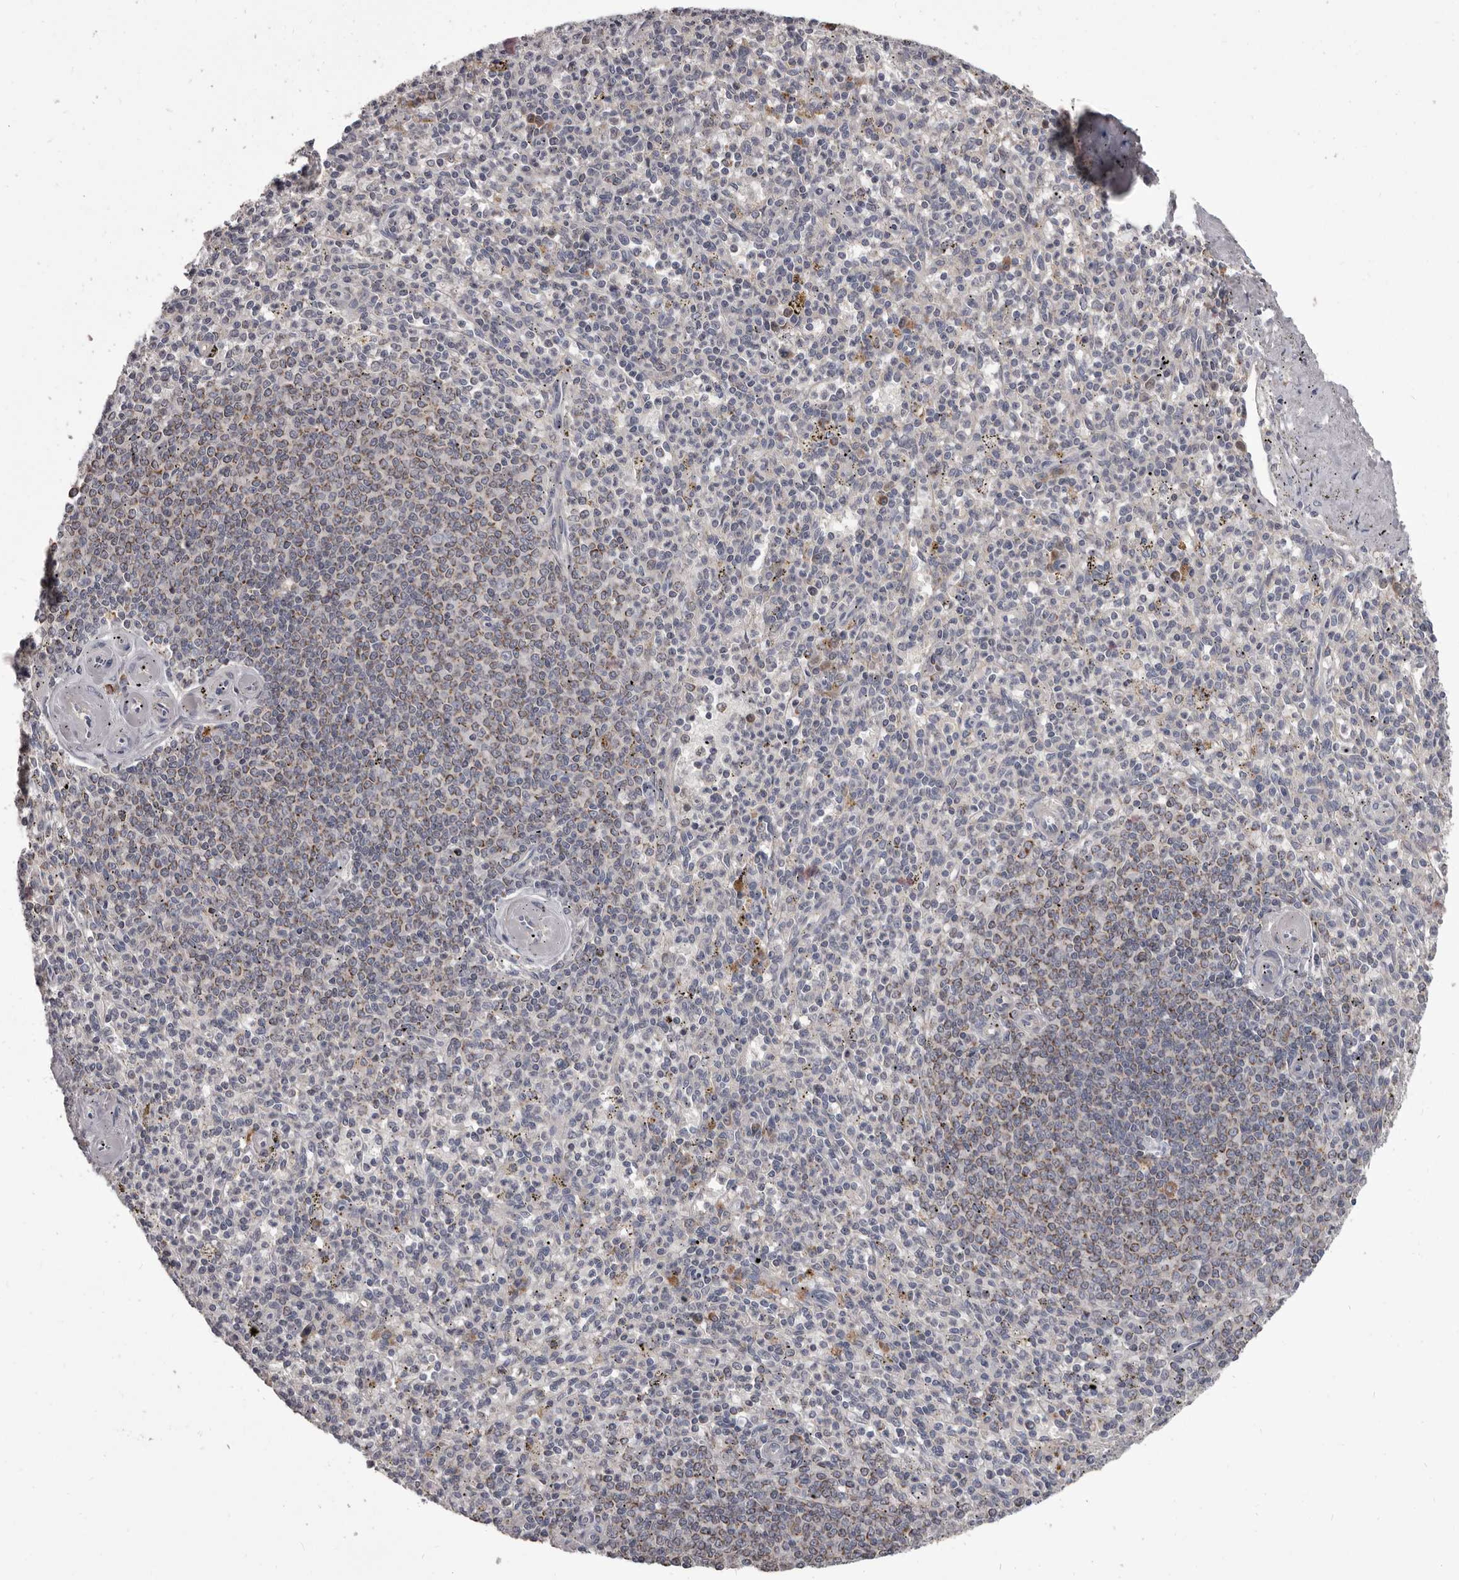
{"staining": {"intensity": "negative", "quantity": "none", "location": "none"}, "tissue": "spleen", "cell_type": "Cells in red pulp", "image_type": "normal", "snomed": [{"axis": "morphology", "description": "Normal tissue, NOS"}, {"axis": "topography", "description": "Spleen"}], "caption": "Photomicrograph shows no protein expression in cells in red pulp of benign spleen.", "gene": "ALDH5A1", "patient": {"sex": "male", "age": 72}}